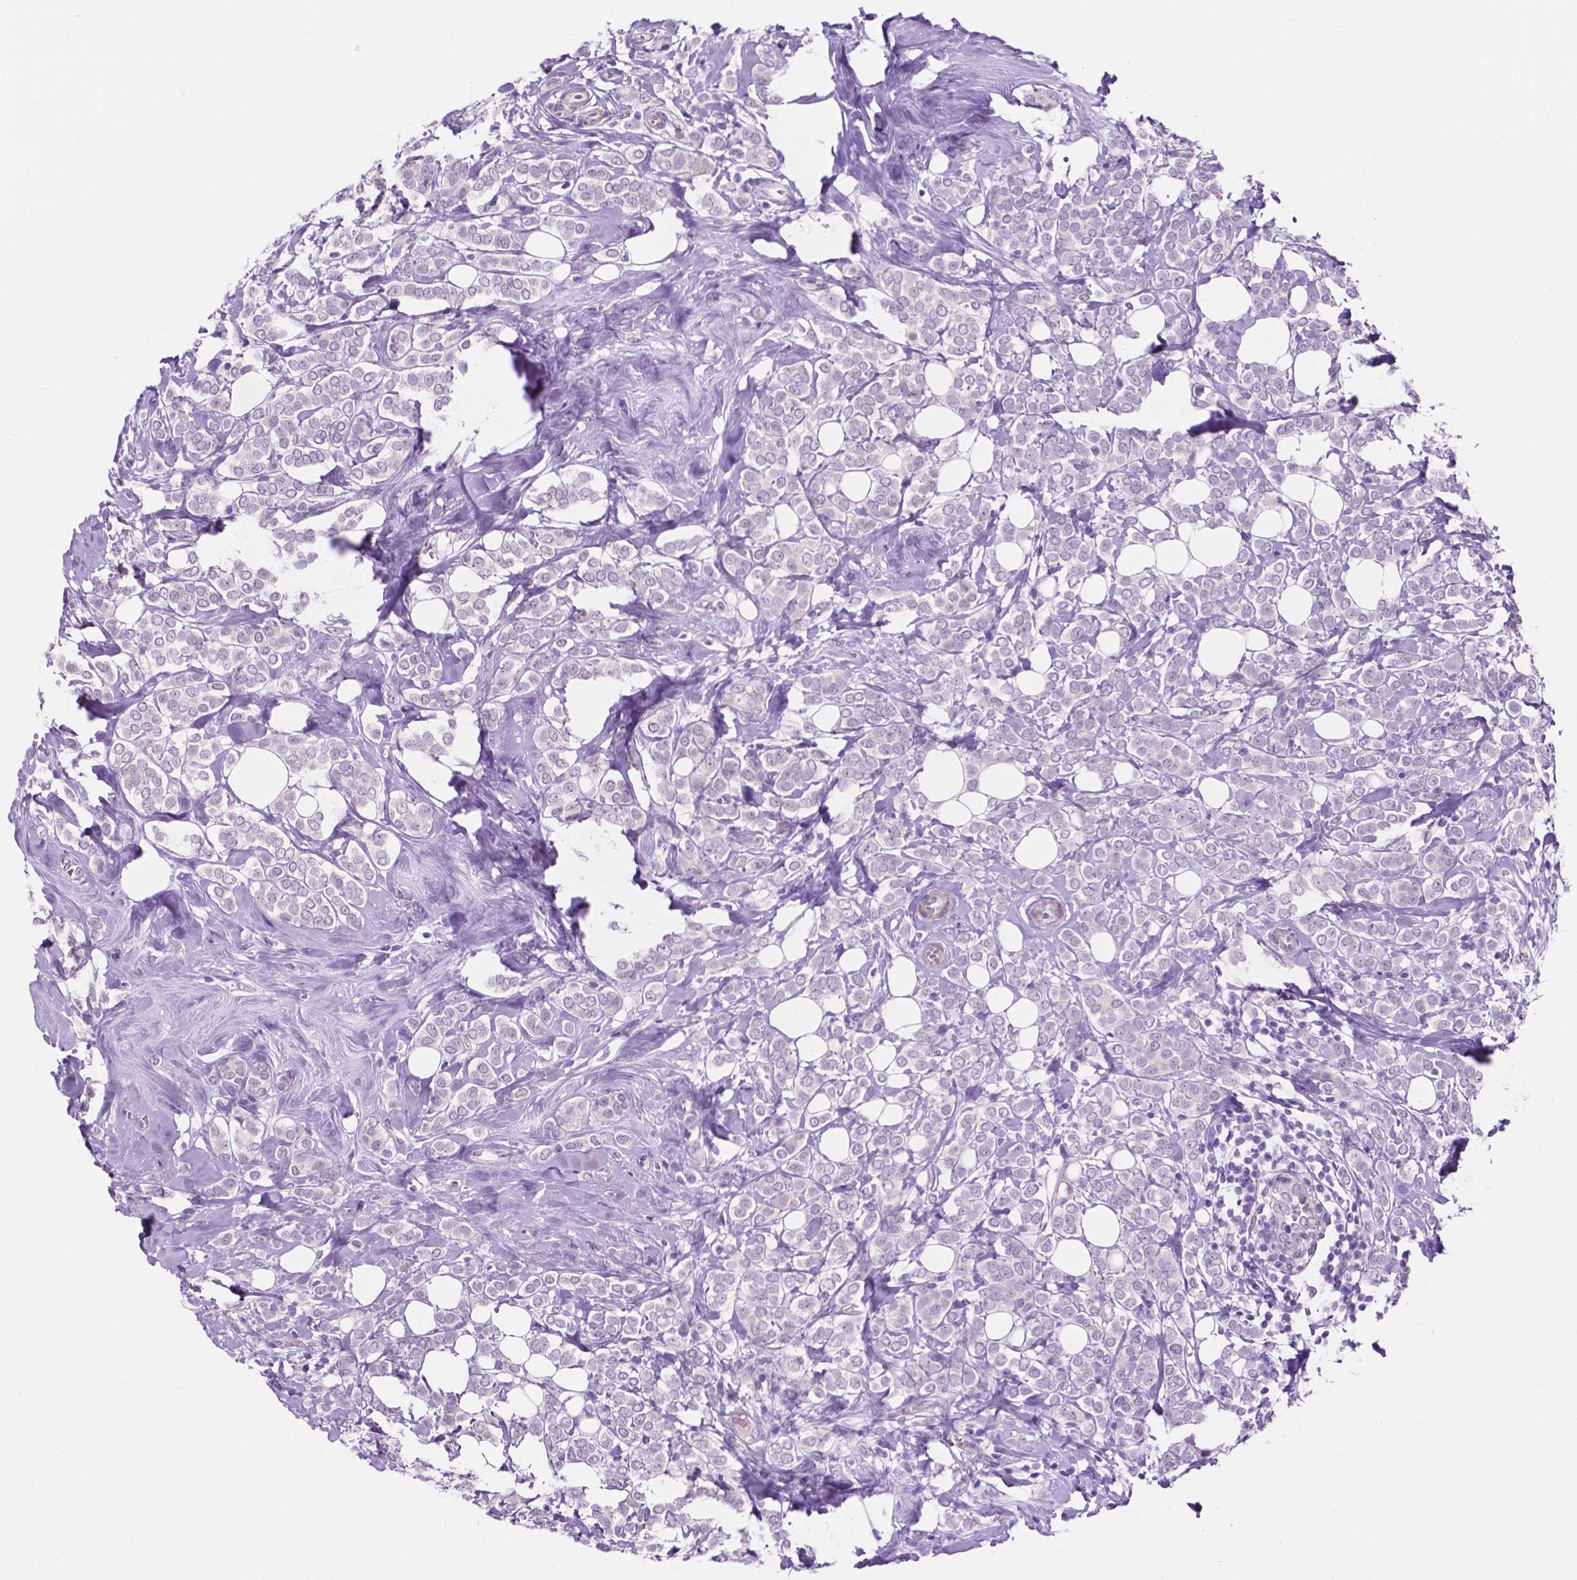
{"staining": {"intensity": "negative", "quantity": "none", "location": "none"}, "tissue": "breast cancer", "cell_type": "Tumor cells", "image_type": "cancer", "snomed": [{"axis": "morphology", "description": "Lobular carcinoma"}, {"axis": "topography", "description": "Breast"}], "caption": "High power microscopy micrograph of an immunohistochemistry (IHC) micrograph of lobular carcinoma (breast), revealing no significant staining in tumor cells.", "gene": "ACY3", "patient": {"sex": "female", "age": 49}}